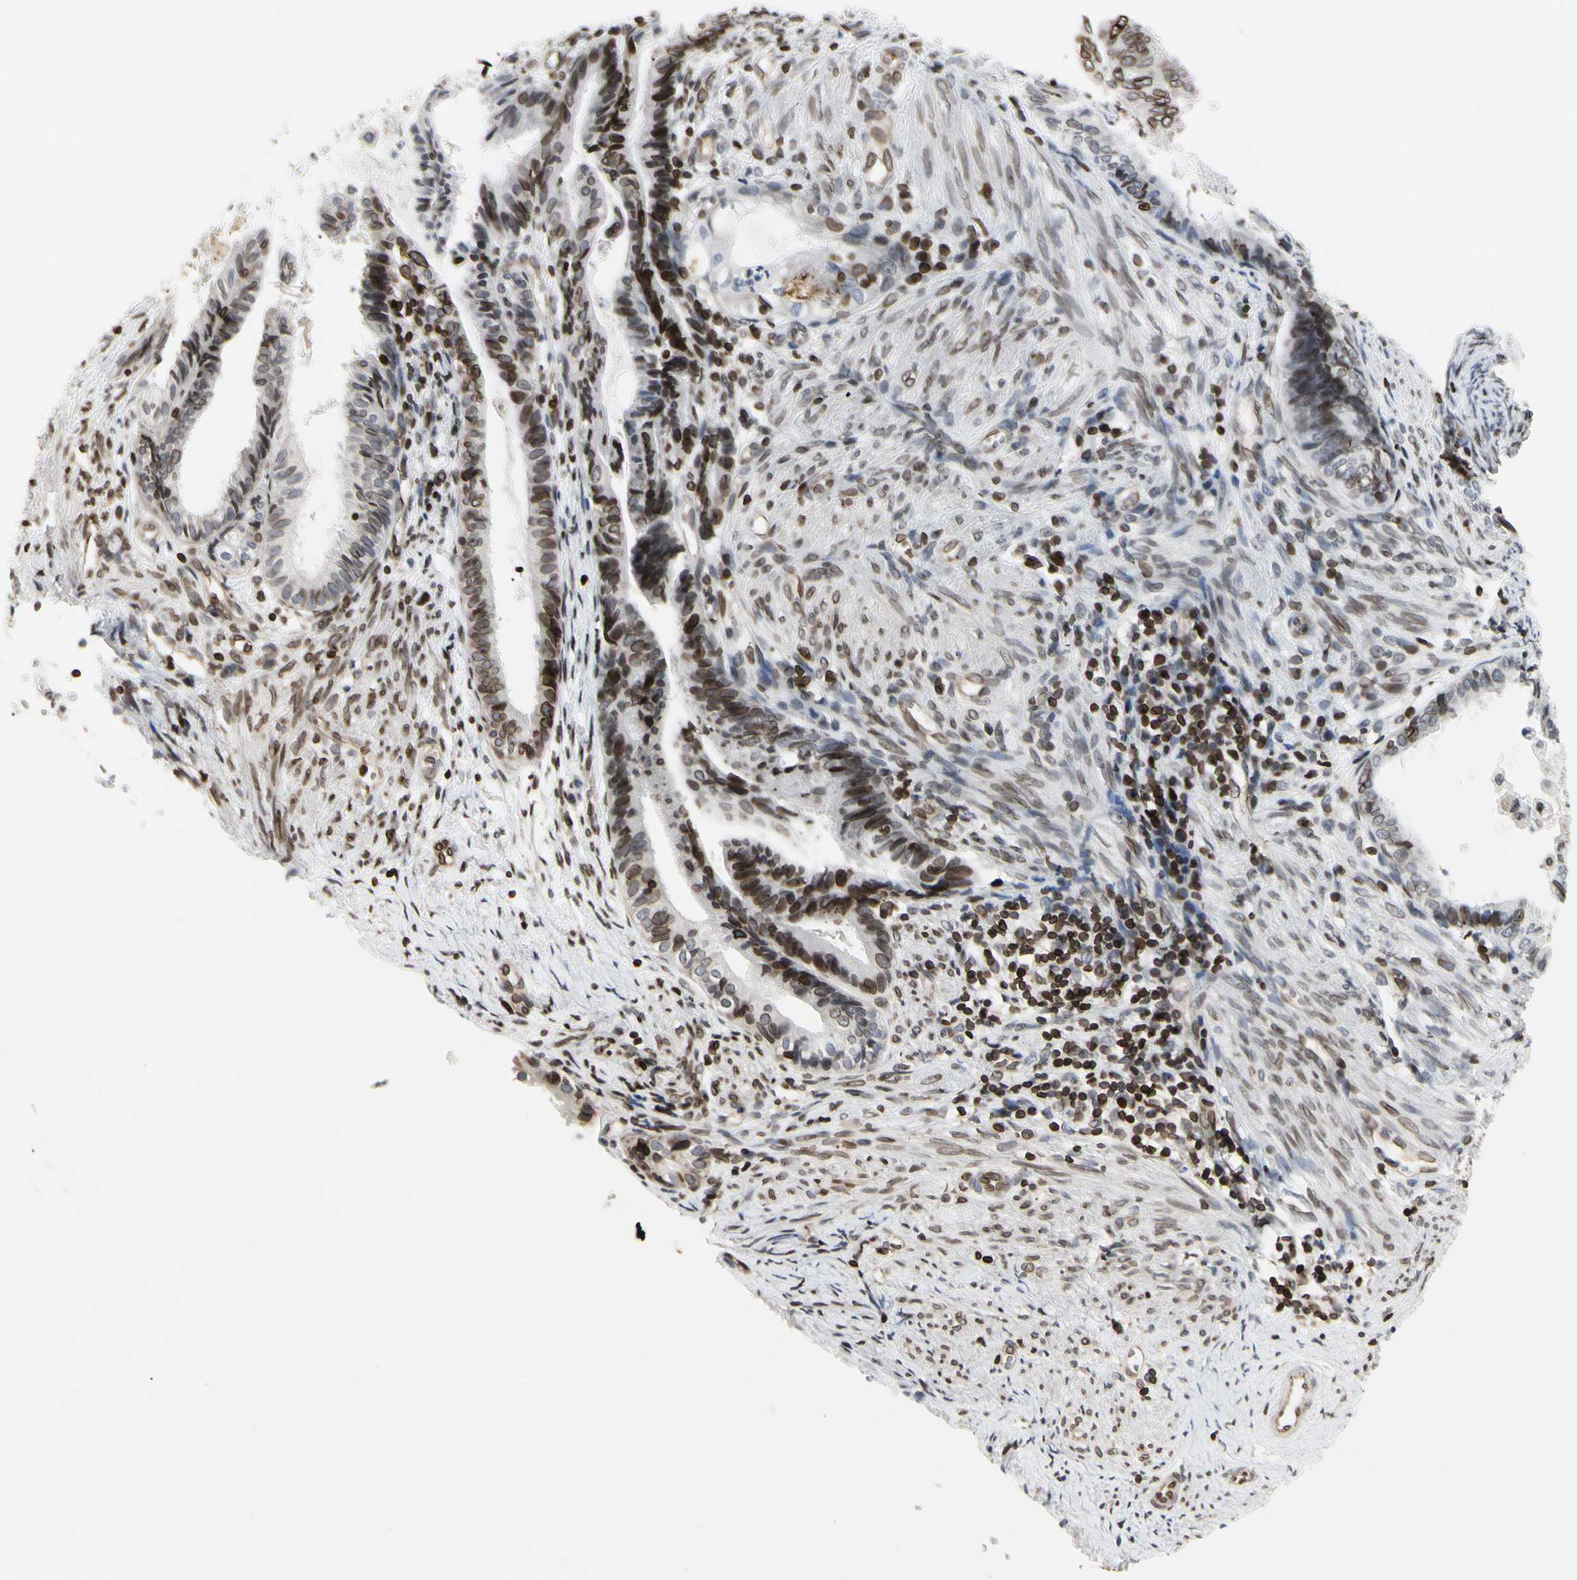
{"staining": {"intensity": "strong", "quantity": "25%-75%", "location": "cytoplasmic/membranous,nuclear"}, "tissue": "endometrial cancer", "cell_type": "Tumor cells", "image_type": "cancer", "snomed": [{"axis": "morphology", "description": "Adenocarcinoma, NOS"}, {"axis": "topography", "description": "Endometrium"}], "caption": "A high amount of strong cytoplasmic/membranous and nuclear staining is identified in approximately 25%-75% of tumor cells in endometrial cancer tissue. (DAB = brown stain, brightfield microscopy at high magnification).", "gene": "TMPO", "patient": {"sex": "female", "age": 86}}